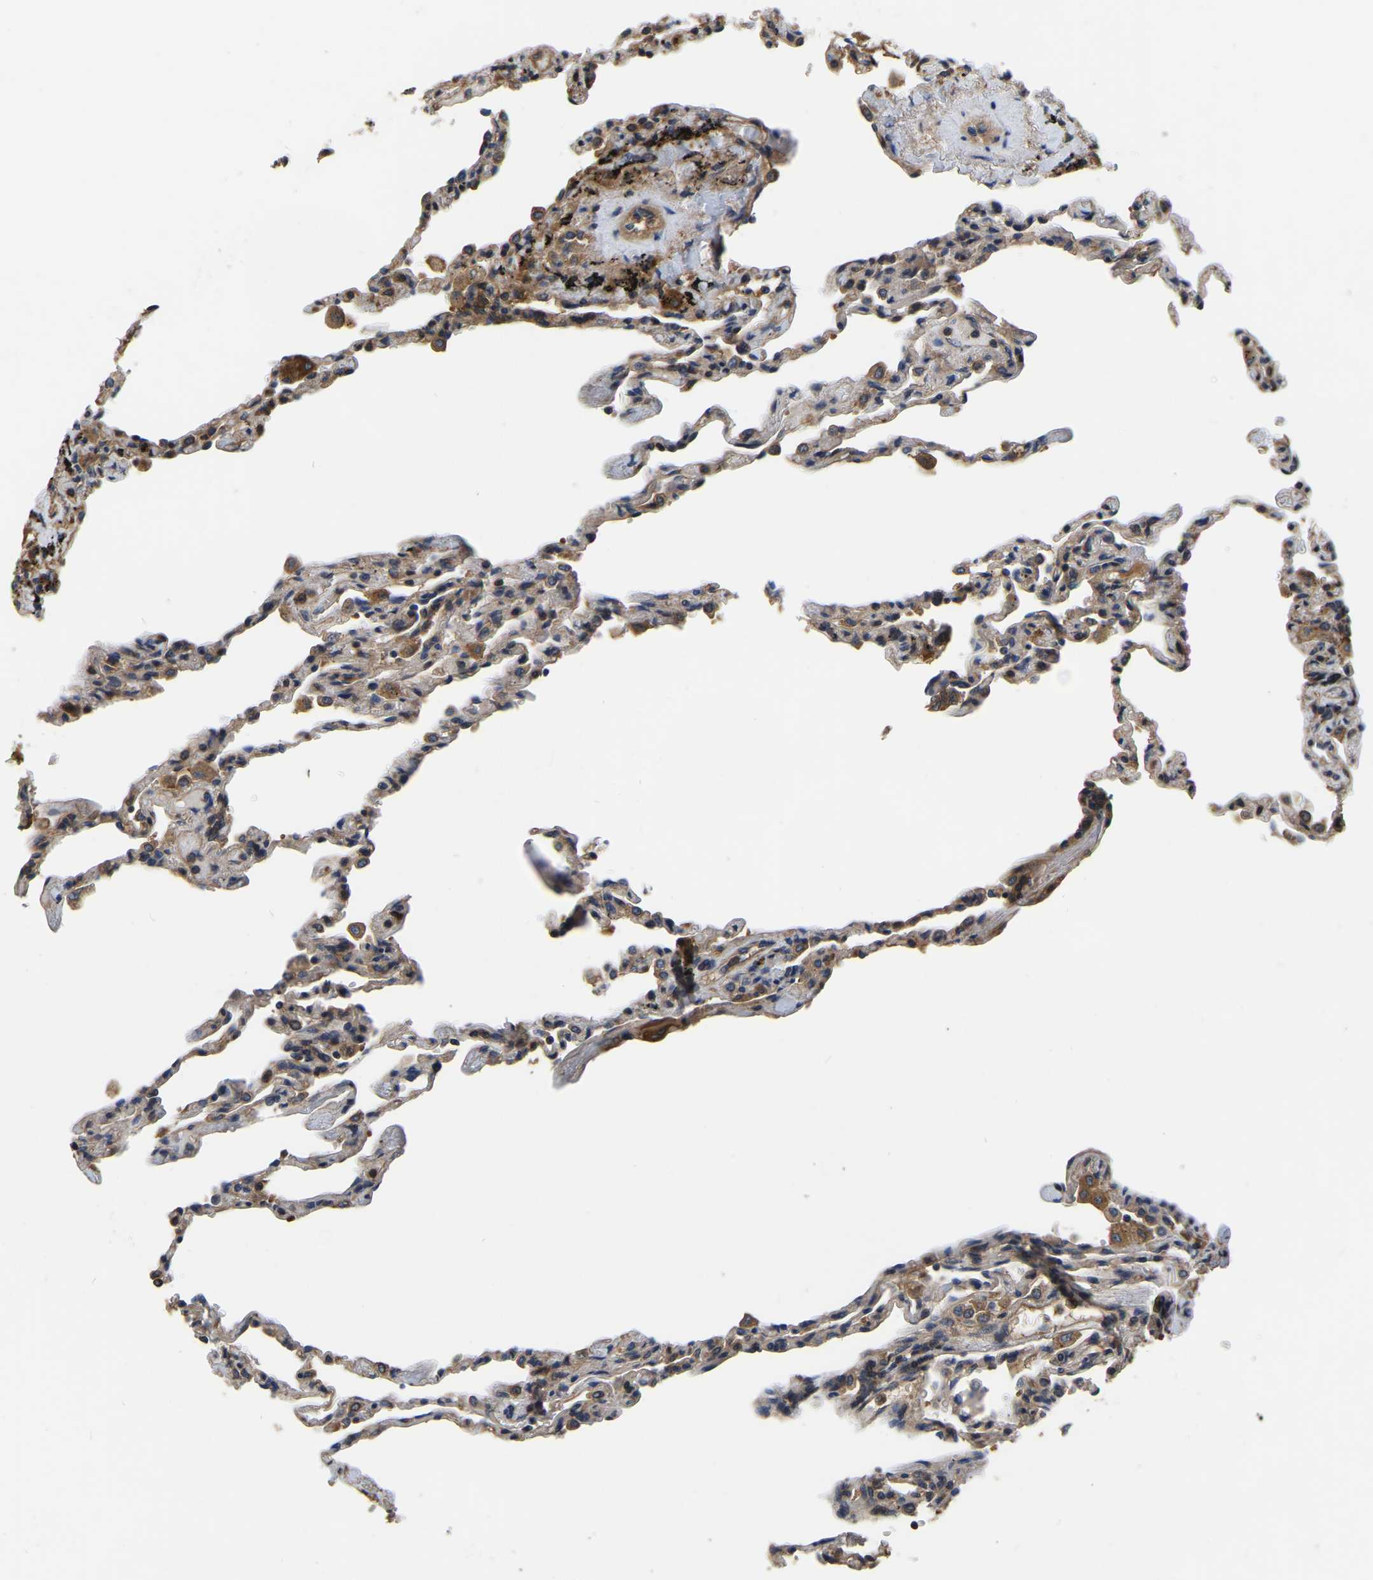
{"staining": {"intensity": "moderate", "quantity": "25%-75%", "location": "cytoplasmic/membranous"}, "tissue": "lung", "cell_type": "Alveolar cells", "image_type": "normal", "snomed": [{"axis": "morphology", "description": "Normal tissue, NOS"}, {"axis": "topography", "description": "Lung"}], "caption": "The histopathology image shows staining of unremarkable lung, revealing moderate cytoplasmic/membranous protein expression (brown color) within alveolar cells. Immunohistochemistry (ihc) stains the protein of interest in brown and the nuclei are stained blue.", "gene": "GARS1", "patient": {"sex": "male", "age": 59}}